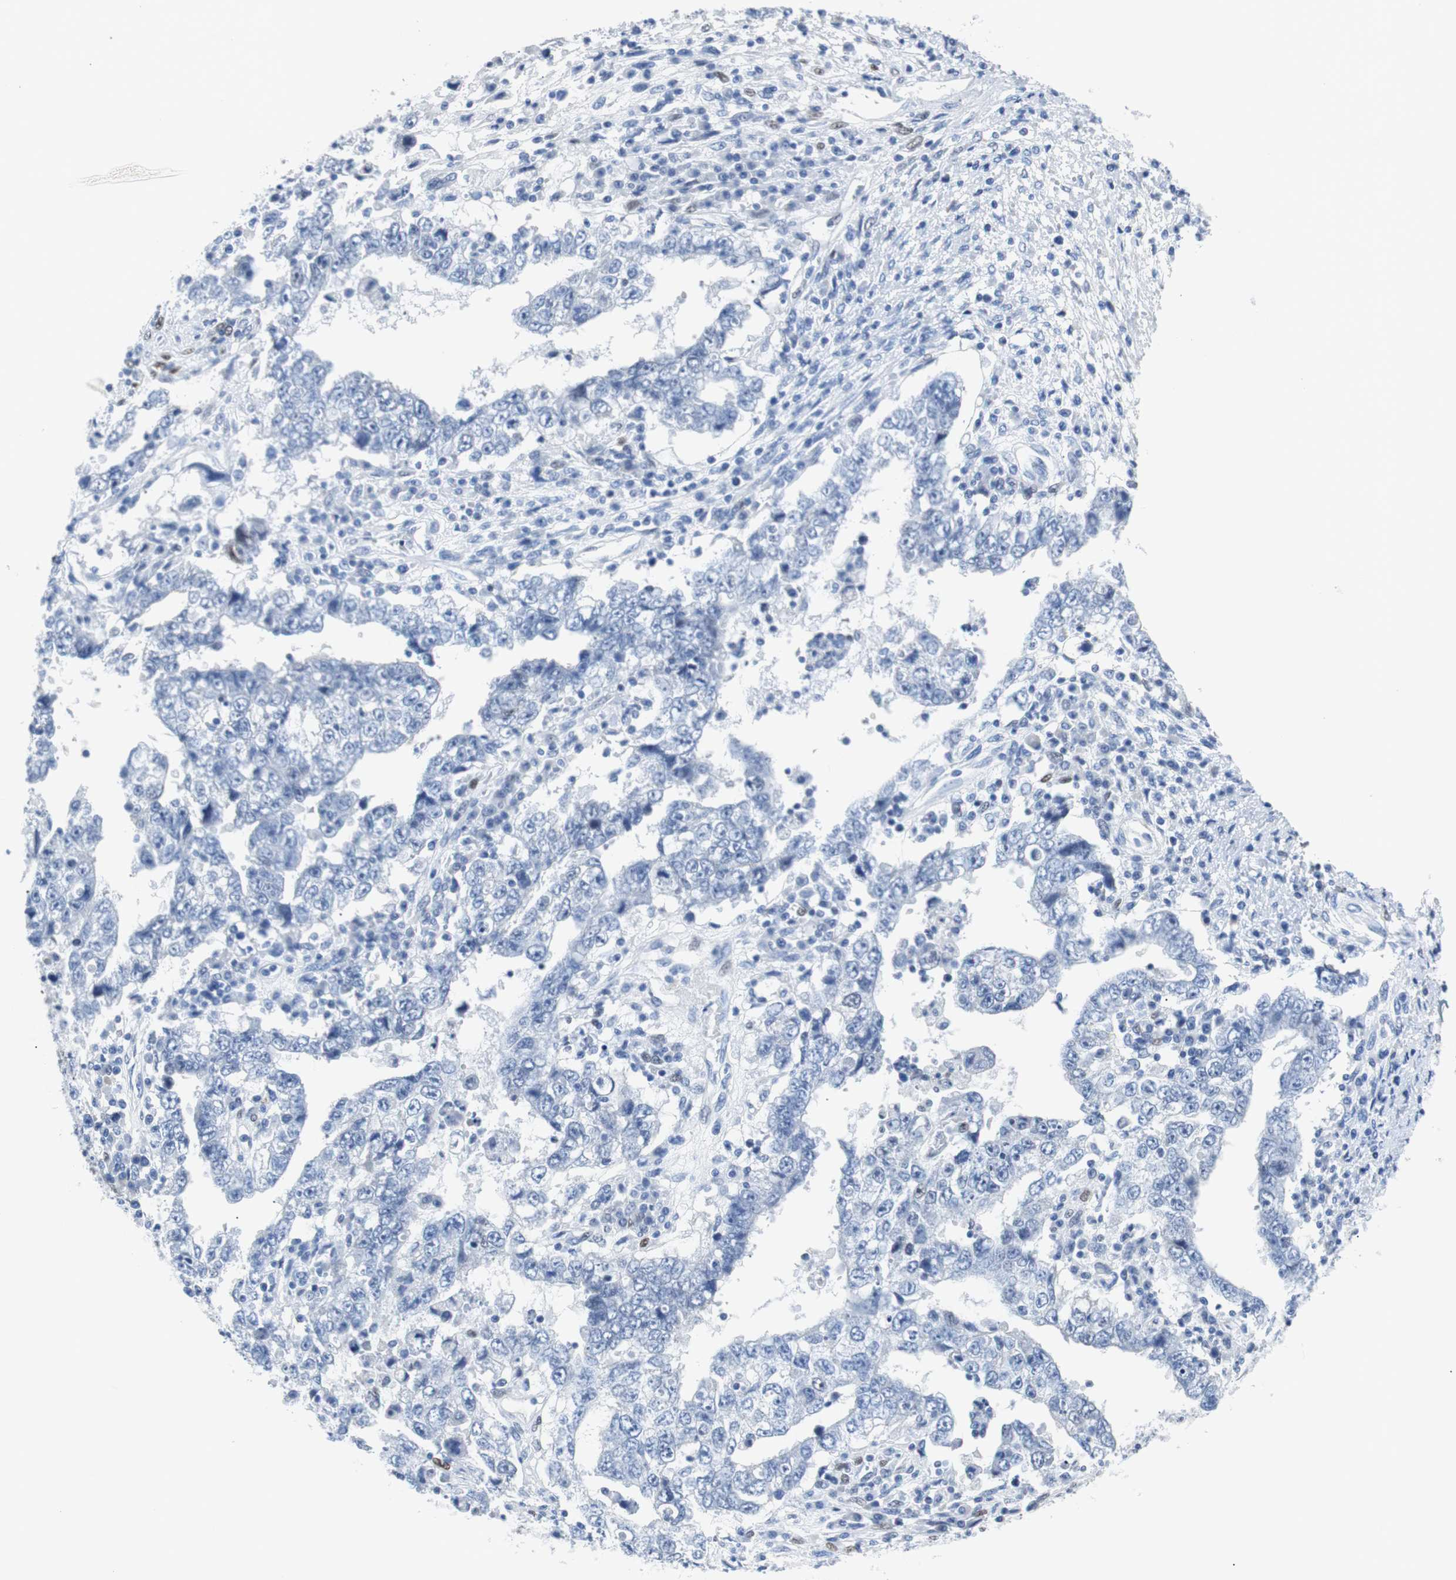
{"staining": {"intensity": "negative", "quantity": "none", "location": "none"}, "tissue": "testis cancer", "cell_type": "Tumor cells", "image_type": "cancer", "snomed": [{"axis": "morphology", "description": "Carcinoma, Embryonal, NOS"}, {"axis": "topography", "description": "Testis"}], "caption": "The image reveals no staining of tumor cells in testis cancer (embryonal carcinoma).", "gene": "JUN", "patient": {"sex": "male", "age": 26}}